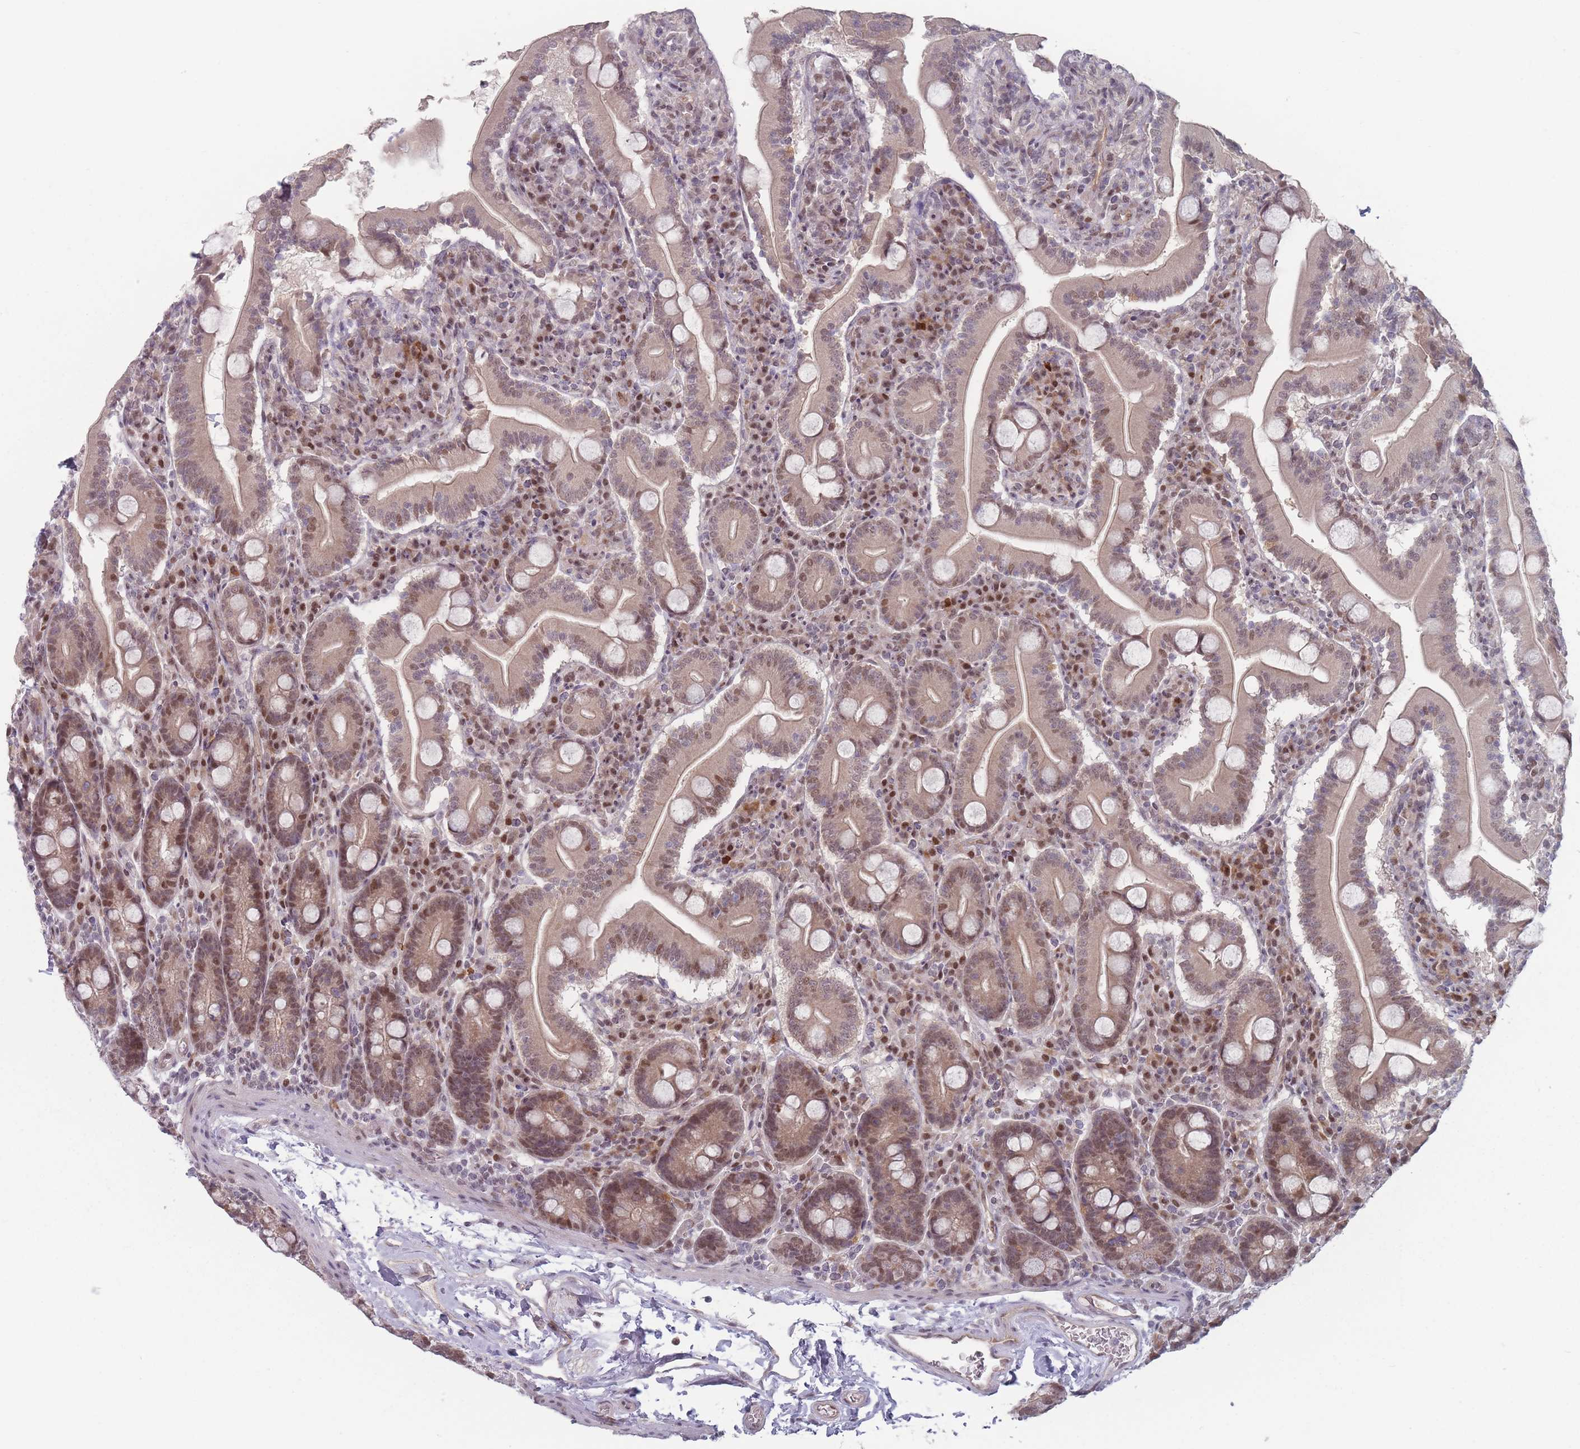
{"staining": {"intensity": "moderate", "quantity": "25%-75%", "location": "nuclear"}, "tissue": "duodenum", "cell_type": "Glandular cells", "image_type": "normal", "snomed": [{"axis": "morphology", "description": "Normal tissue, NOS"}, {"axis": "topography", "description": "Duodenum"}], "caption": "Duodenum stained with immunohistochemistry reveals moderate nuclear positivity in approximately 25%-75% of glandular cells. (Stains: DAB in brown, nuclei in blue, Microscopy: brightfield microscopy at high magnification).", "gene": "SH3BGRL2", "patient": {"sex": "male", "age": 35}}